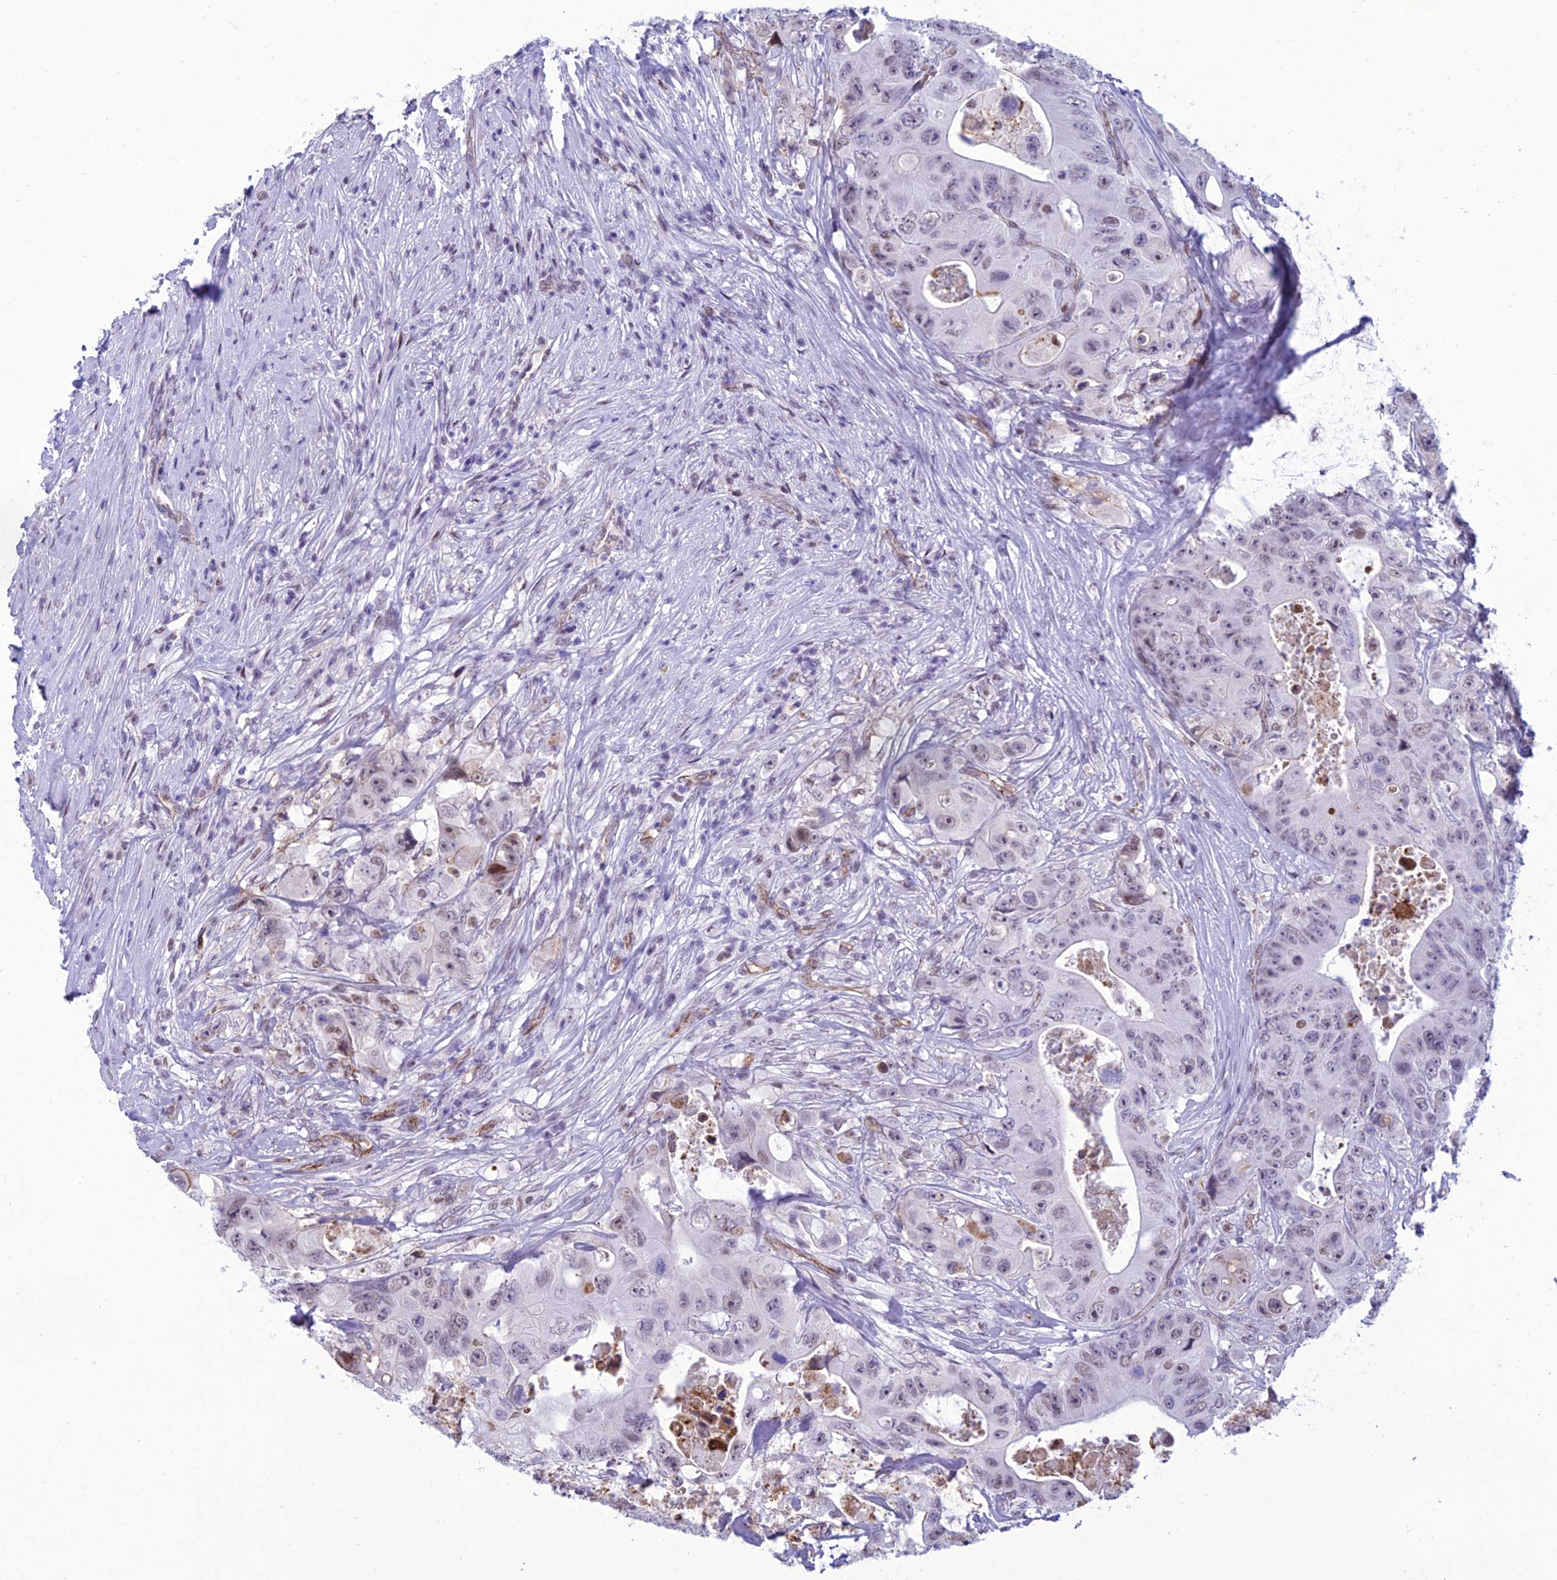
{"staining": {"intensity": "negative", "quantity": "none", "location": "none"}, "tissue": "colorectal cancer", "cell_type": "Tumor cells", "image_type": "cancer", "snomed": [{"axis": "morphology", "description": "Adenocarcinoma, NOS"}, {"axis": "topography", "description": "Colon"}], "caption": "DAB immunohistochemical staining of human colorectal cancer displays no significant staining in tumor cells. (Stains: DAB immunohistochemistry with hematoxylin counter stain, Microscopy: brightfield microscopy at high magnification).", "gene": "RANBP3", "patient": {"sex": "female", "age": 46}}